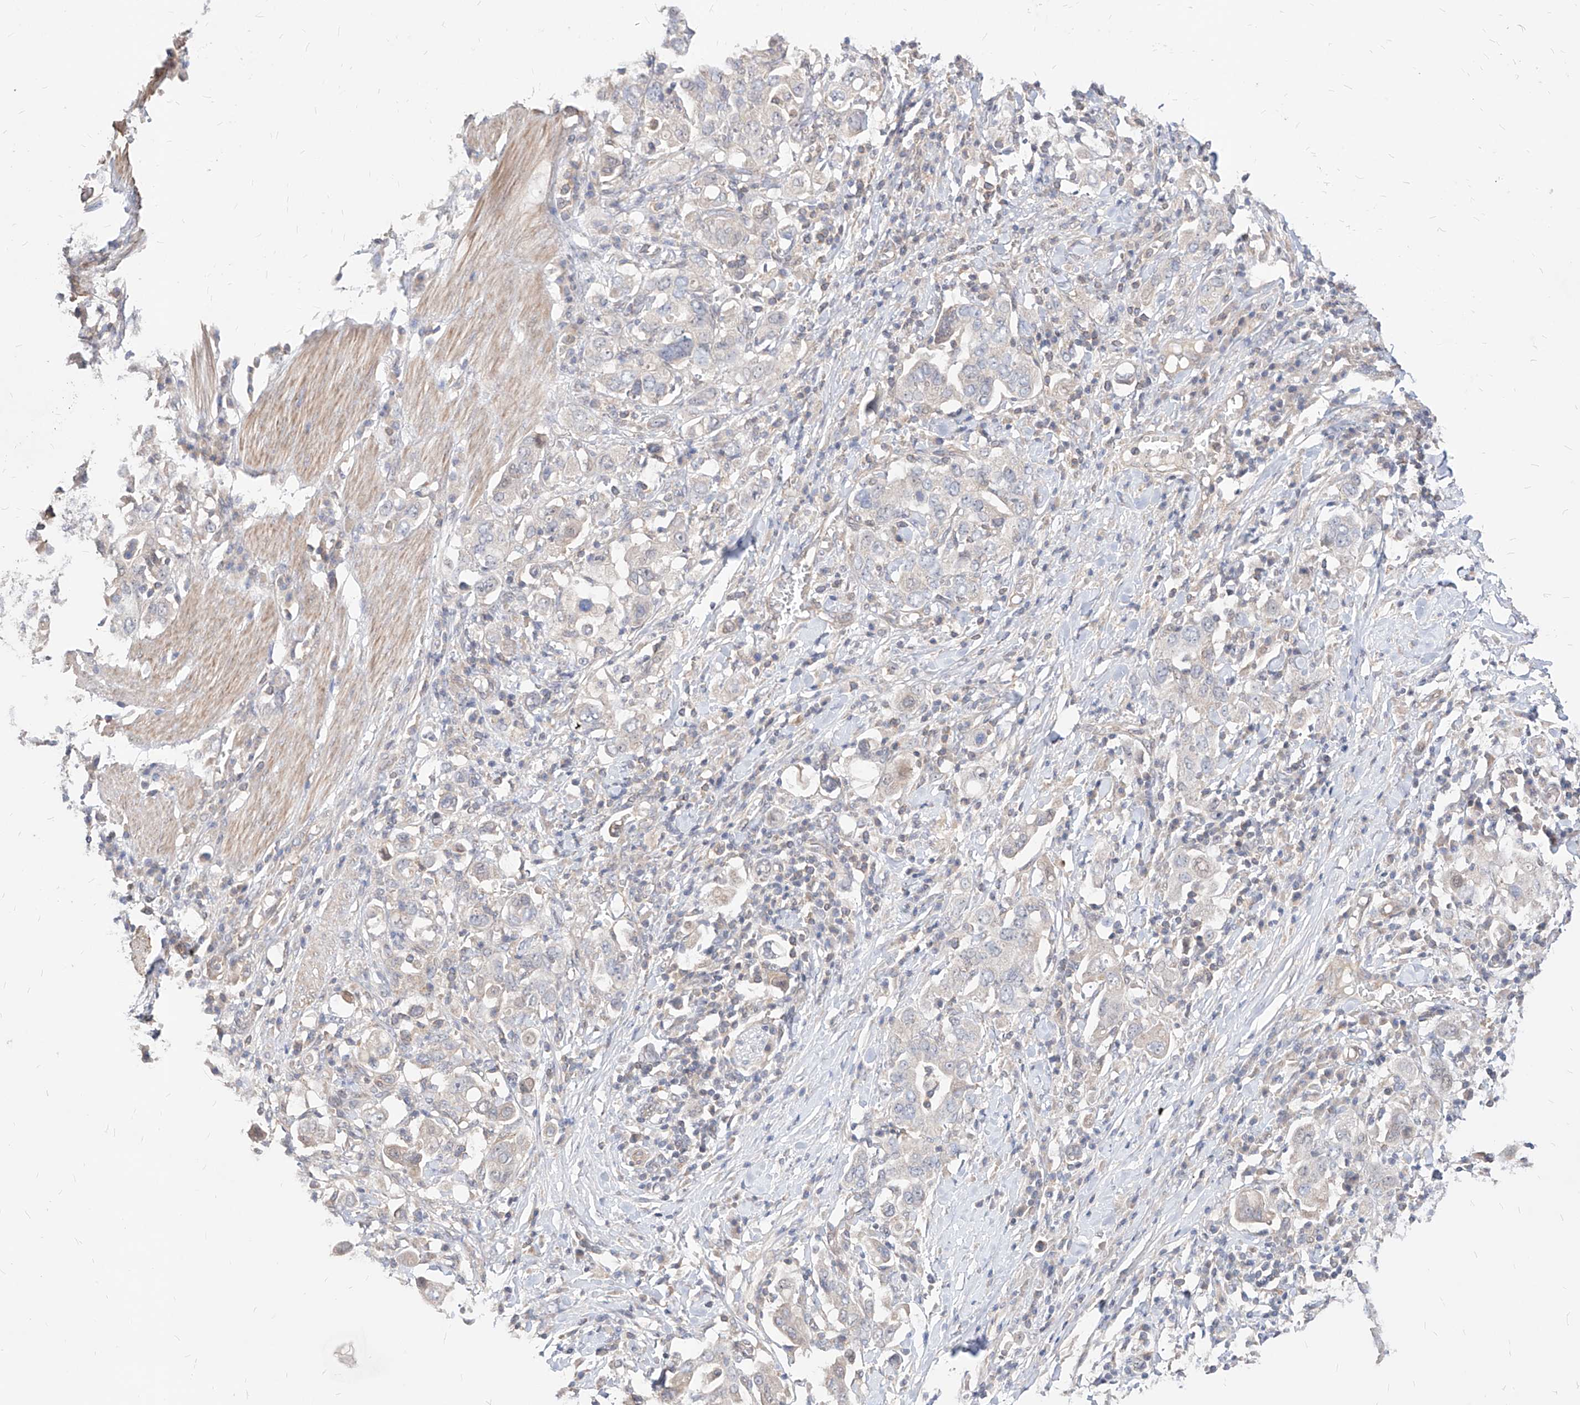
{"staining": {"intensity": "negative", "quantity": "none", "location": "none"}, "tissue": "stomach cancer", "cell_type": "Tumor cells", "image_type": "cancer", "snomed": [{"axis": "morphology", "description": "Adenocarcinoma, NOS"}, {"axis": "topography", "description": "Stomach, upper"}], "caption": "Protein analysis of stomach cancer exhibits no significant positivity in tumor cells.", "gene": "TSNAX", "patient": {"sex": "male", "age": 62}}